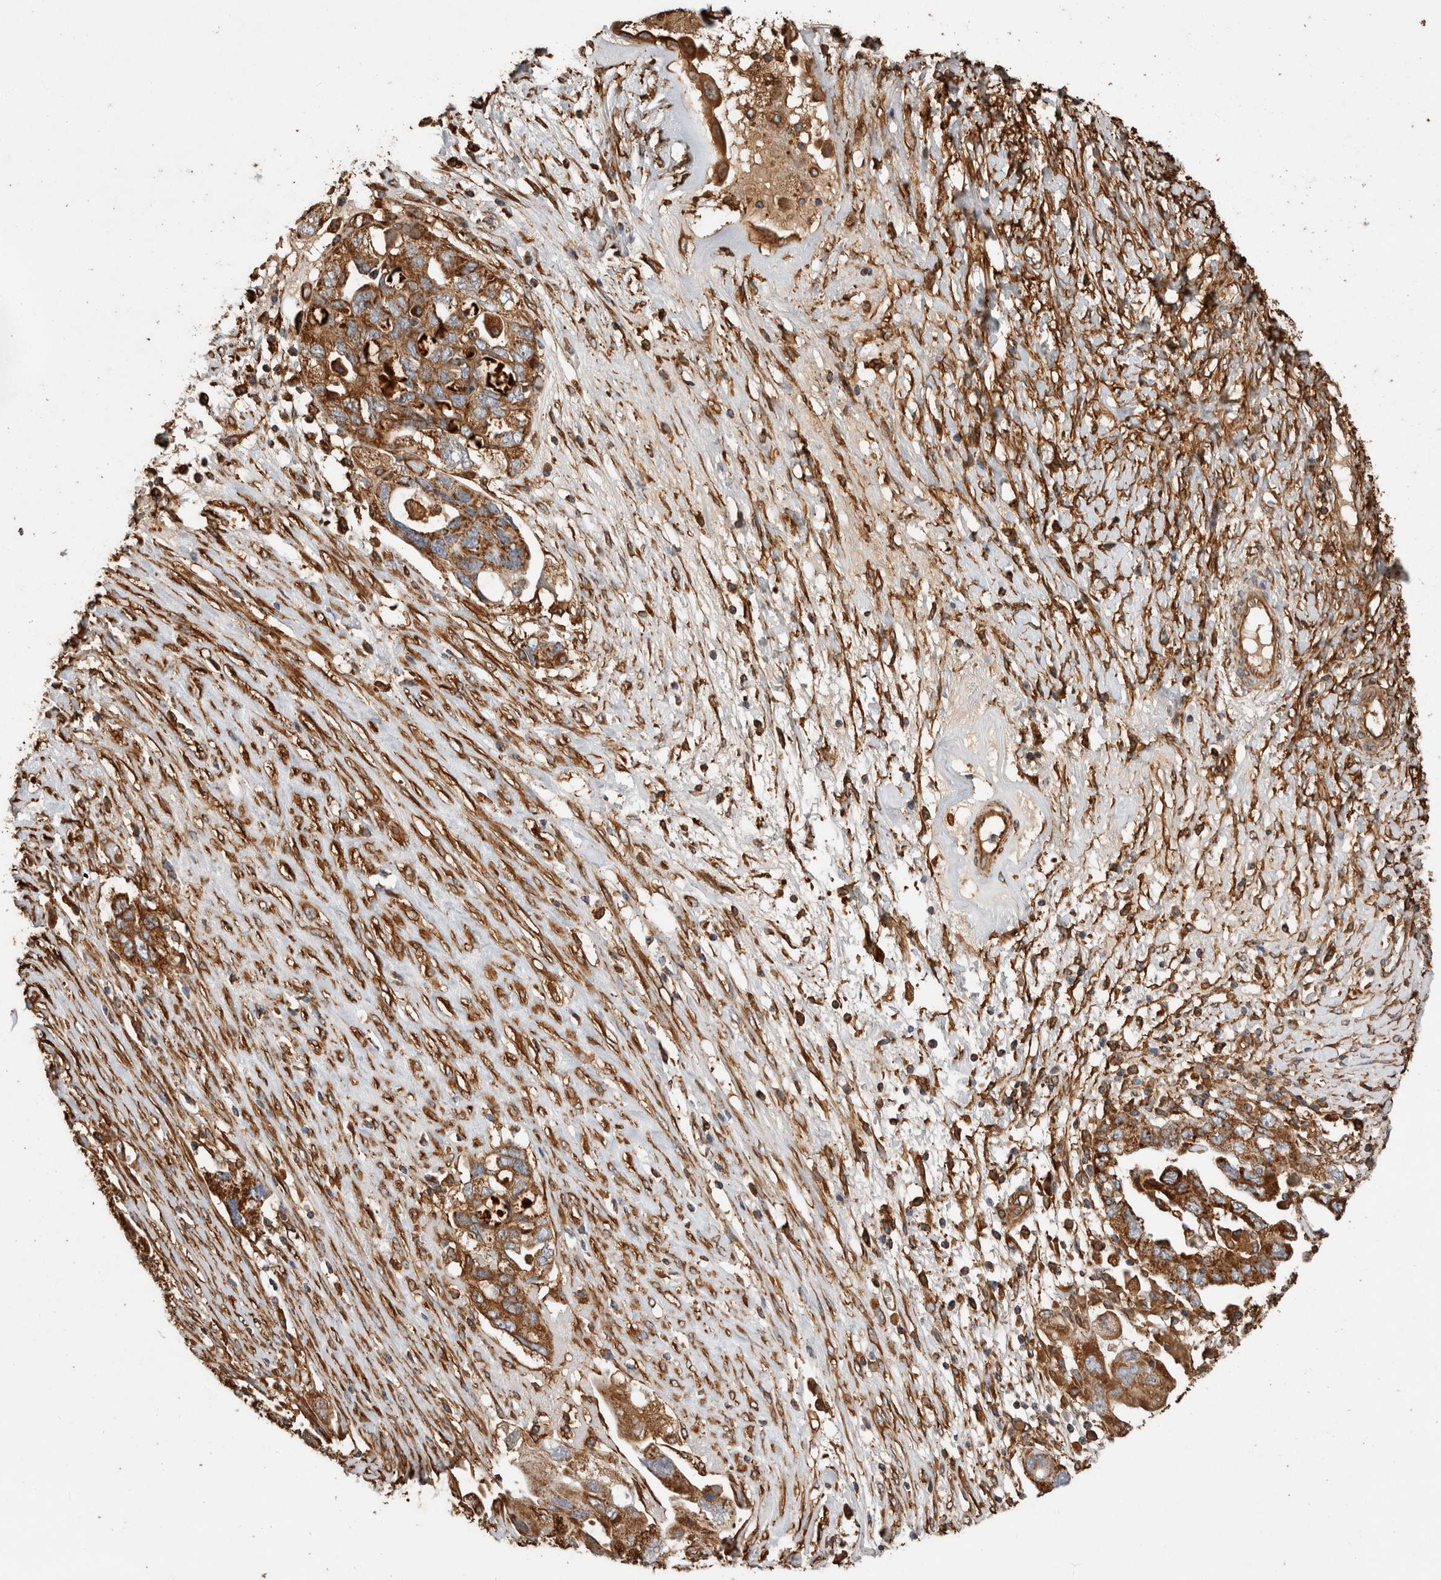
{"staining": {"intensity": "moderate", "quantity": ">75%", "location": "cytoplasmic/membranous"}, "tissue": "ovarian cancer", "cell_type": "Tumor cells", "image_type": "cancer", "snomed": [{"axis": "morphology", "description": "Carcinoma, NOS"}, {"axis": "morphology", "description": "Cystadenocarcinoma, serous, NOS"}, {"axis": "topography", "description": "Ovary"}], "caption": "Ovarian serous cystadenocarcinoma stained for a protein (brown) demonstrates moderate cytoplasmic/membranous positive positivity in approximately >75% of tumor cells.", "gene": "ZNF397", "patient": {"sex": "female", "age": 69}}